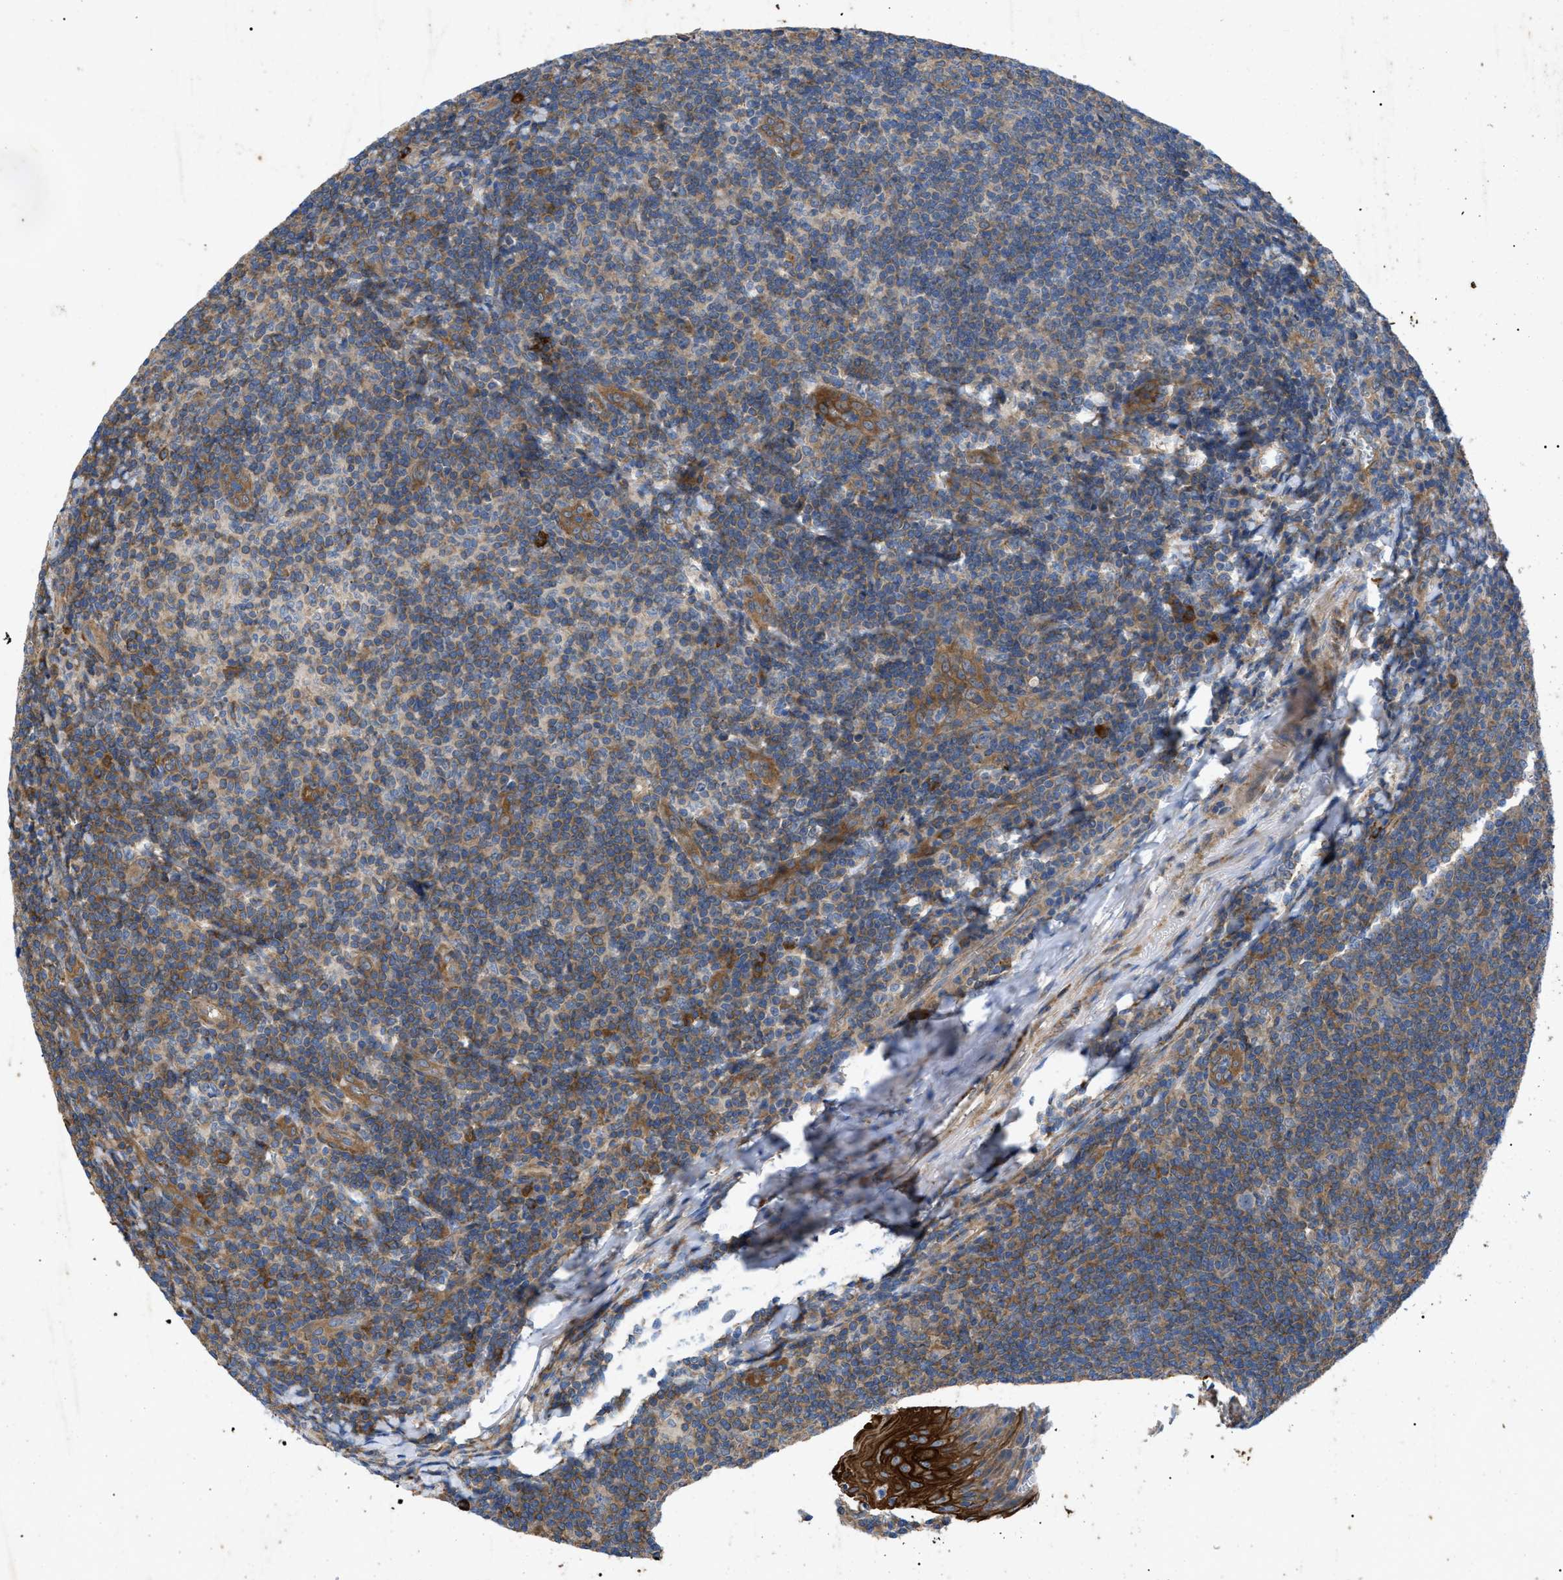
{"staining": {"intensity": "weak", "quantity": "25%-75%", "location": "cytoplasmic/membranous"}, "tissue": "tonsil", "cell_type": "Germinal center cells", "image_type": "normal", "snomed": [{"axis": "morphology", "description": "Normal tissue, NOS"}, {"axis": "topography", "description": "Tonsil"}], "caption": "Germinal center cells show weak cytoplasmic/membranous expression in about 25%-75% of cells in benign tonsil. Nuclei are stained in blue.", "gene": "HSPB8", "patient": {"sex": "male", "age": 37}}